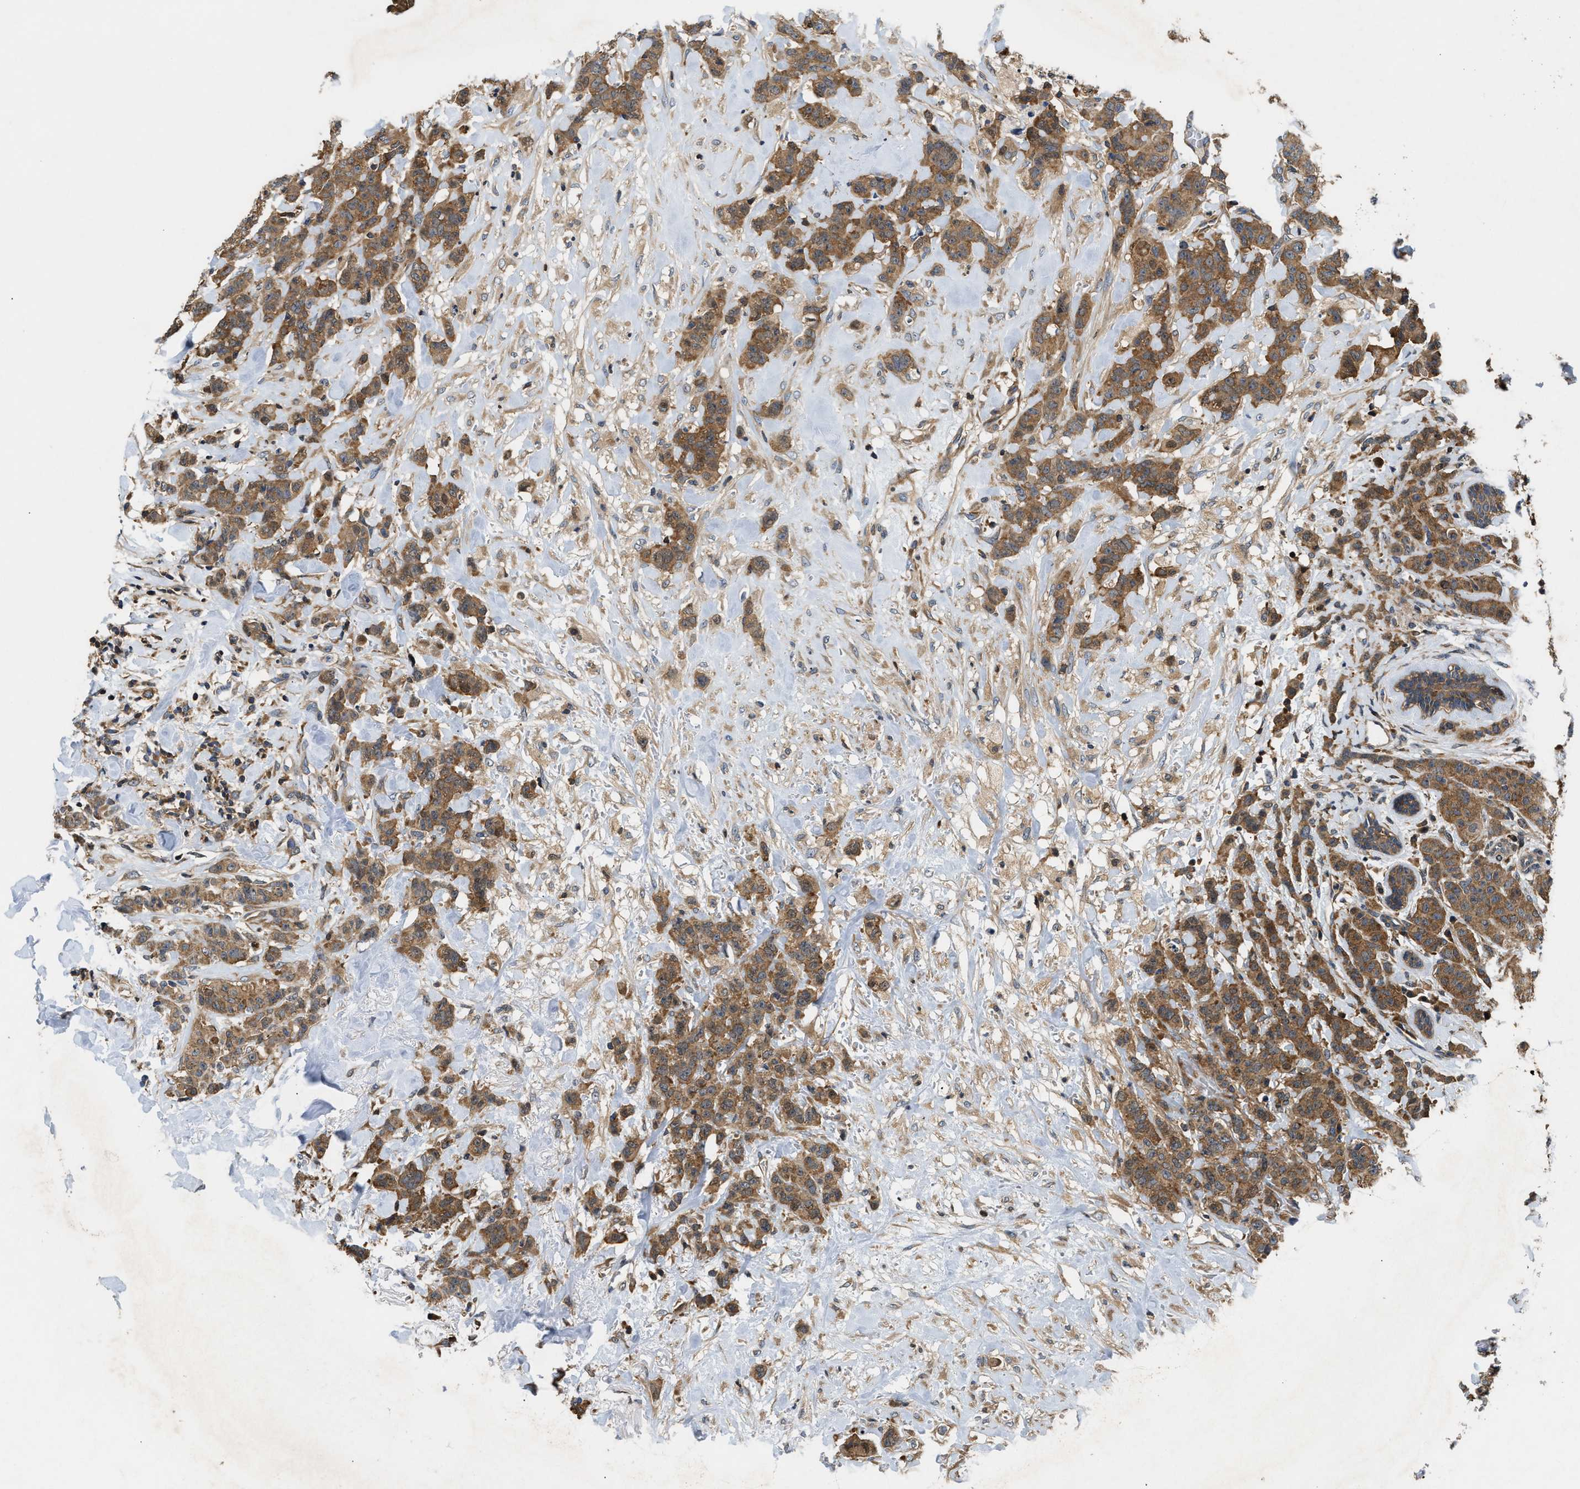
{"staining": {"intensity": "moderate", "quantity": ">75%", "location": "cytoplasmic/membranous"}, "tissue": "breast cancer", "cell_type": "Tumor cells", "image_type": "cancer", "snomed": [{"axis": "morphology", "description": "Normal tissue, NOS"}, {"axis": "morphology", "description": "Duct carcinoma"}, {"axis": "topography", "description": "Breast"}], "caption": "Intraductal carcinoma (breast) stained with immunohistochemistry (IHC) displays moderate cytoplasmic/membranous expression in about >75% of tumor cells.", "gene": "CCM2", "patient": {"sex": "female", "age": 40}}